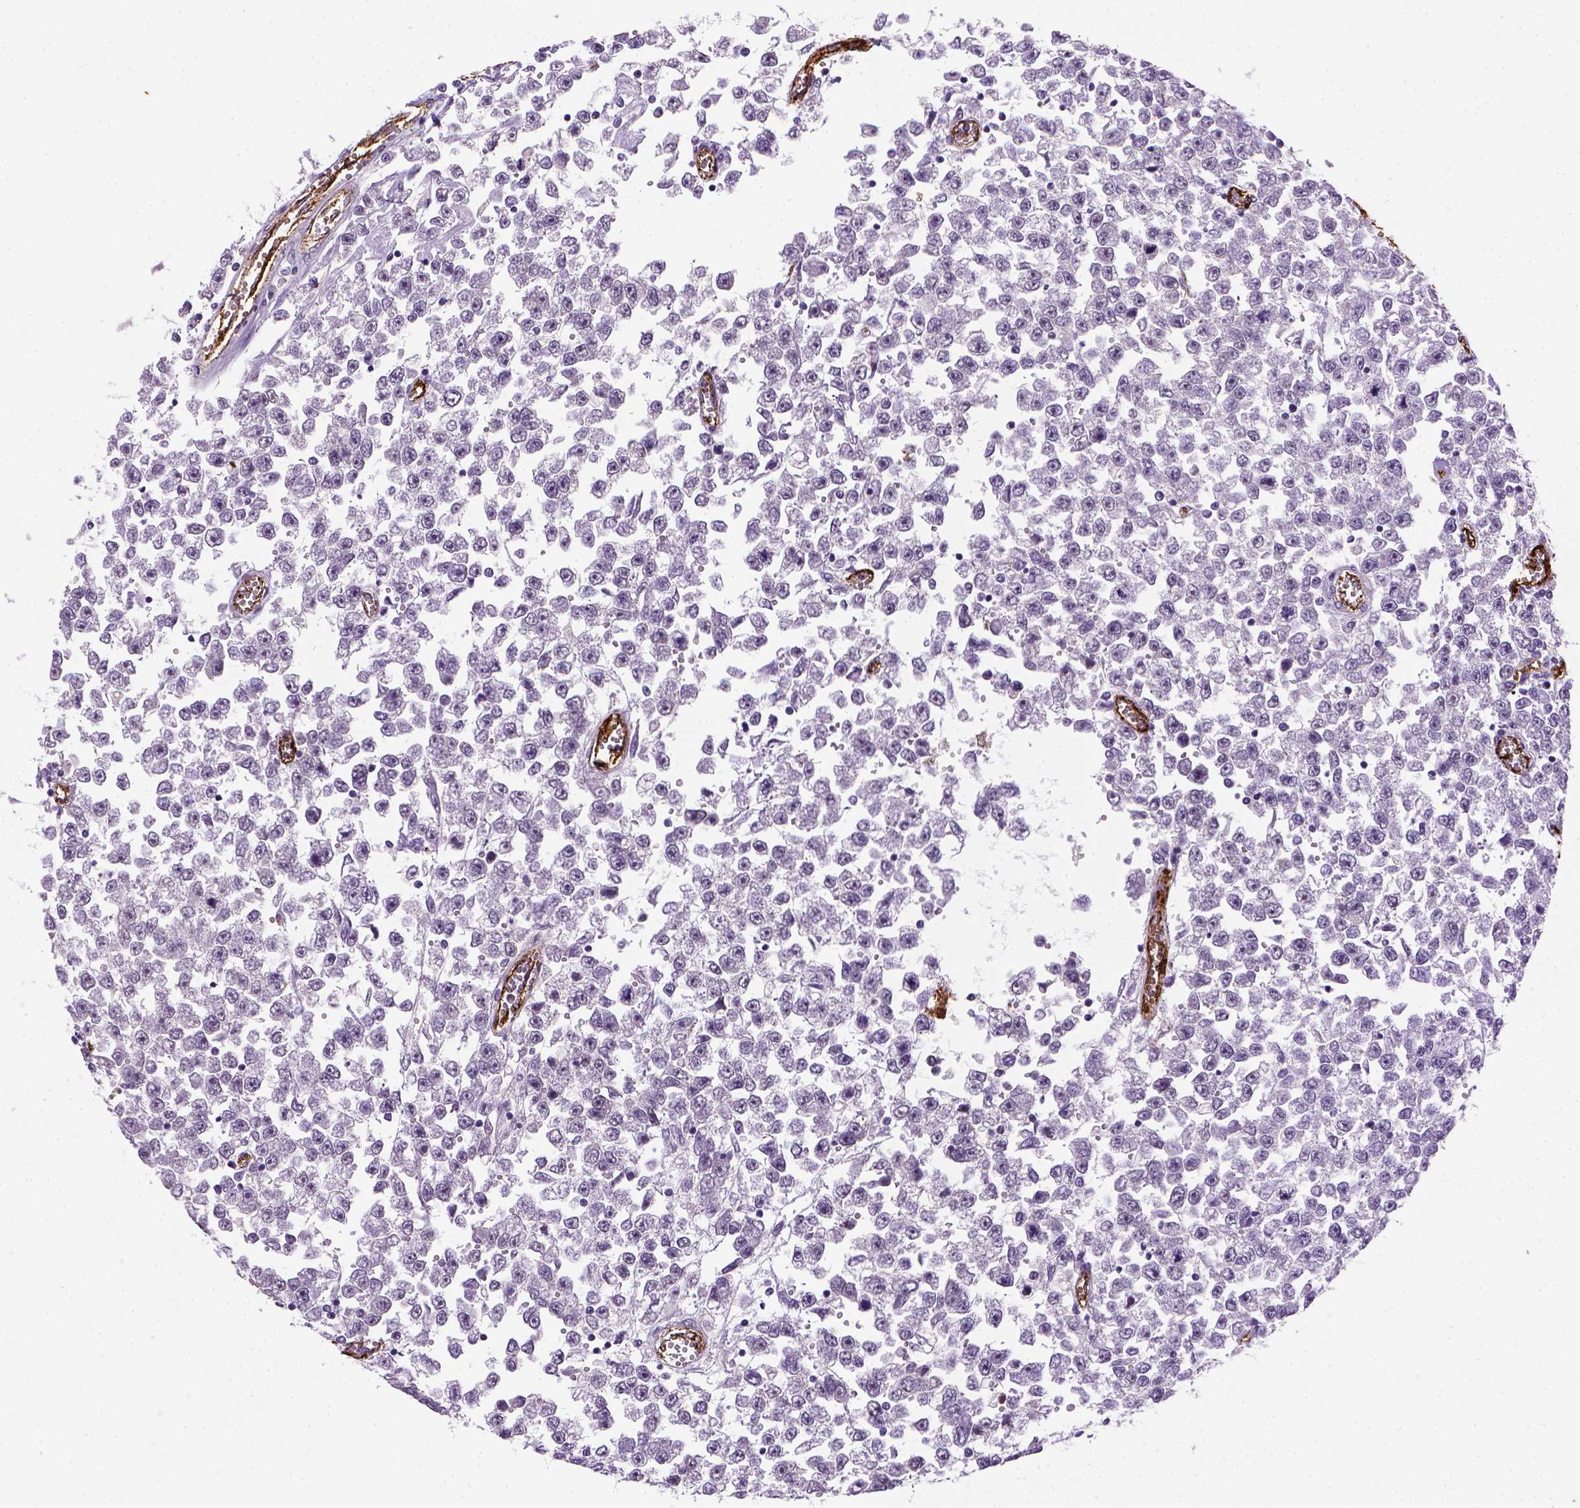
{"staining": {"intensity": "negative", "quantity": "none", "location": "none"}, "tissue": "testis cancer", "cell_type": "Tumor cells", "image_type": "cancer", "snomed": [{"axis": "morphology", "description": "Seminoma, NOS"}, {"axis": "topography", "description": "Testis"}], "caption": "Testis seminoma was stained to show a protein in brown. There is no significant positivity in tumor cells.", "gene": "VWF", "patient": {"sex": "male", "age": 34}}